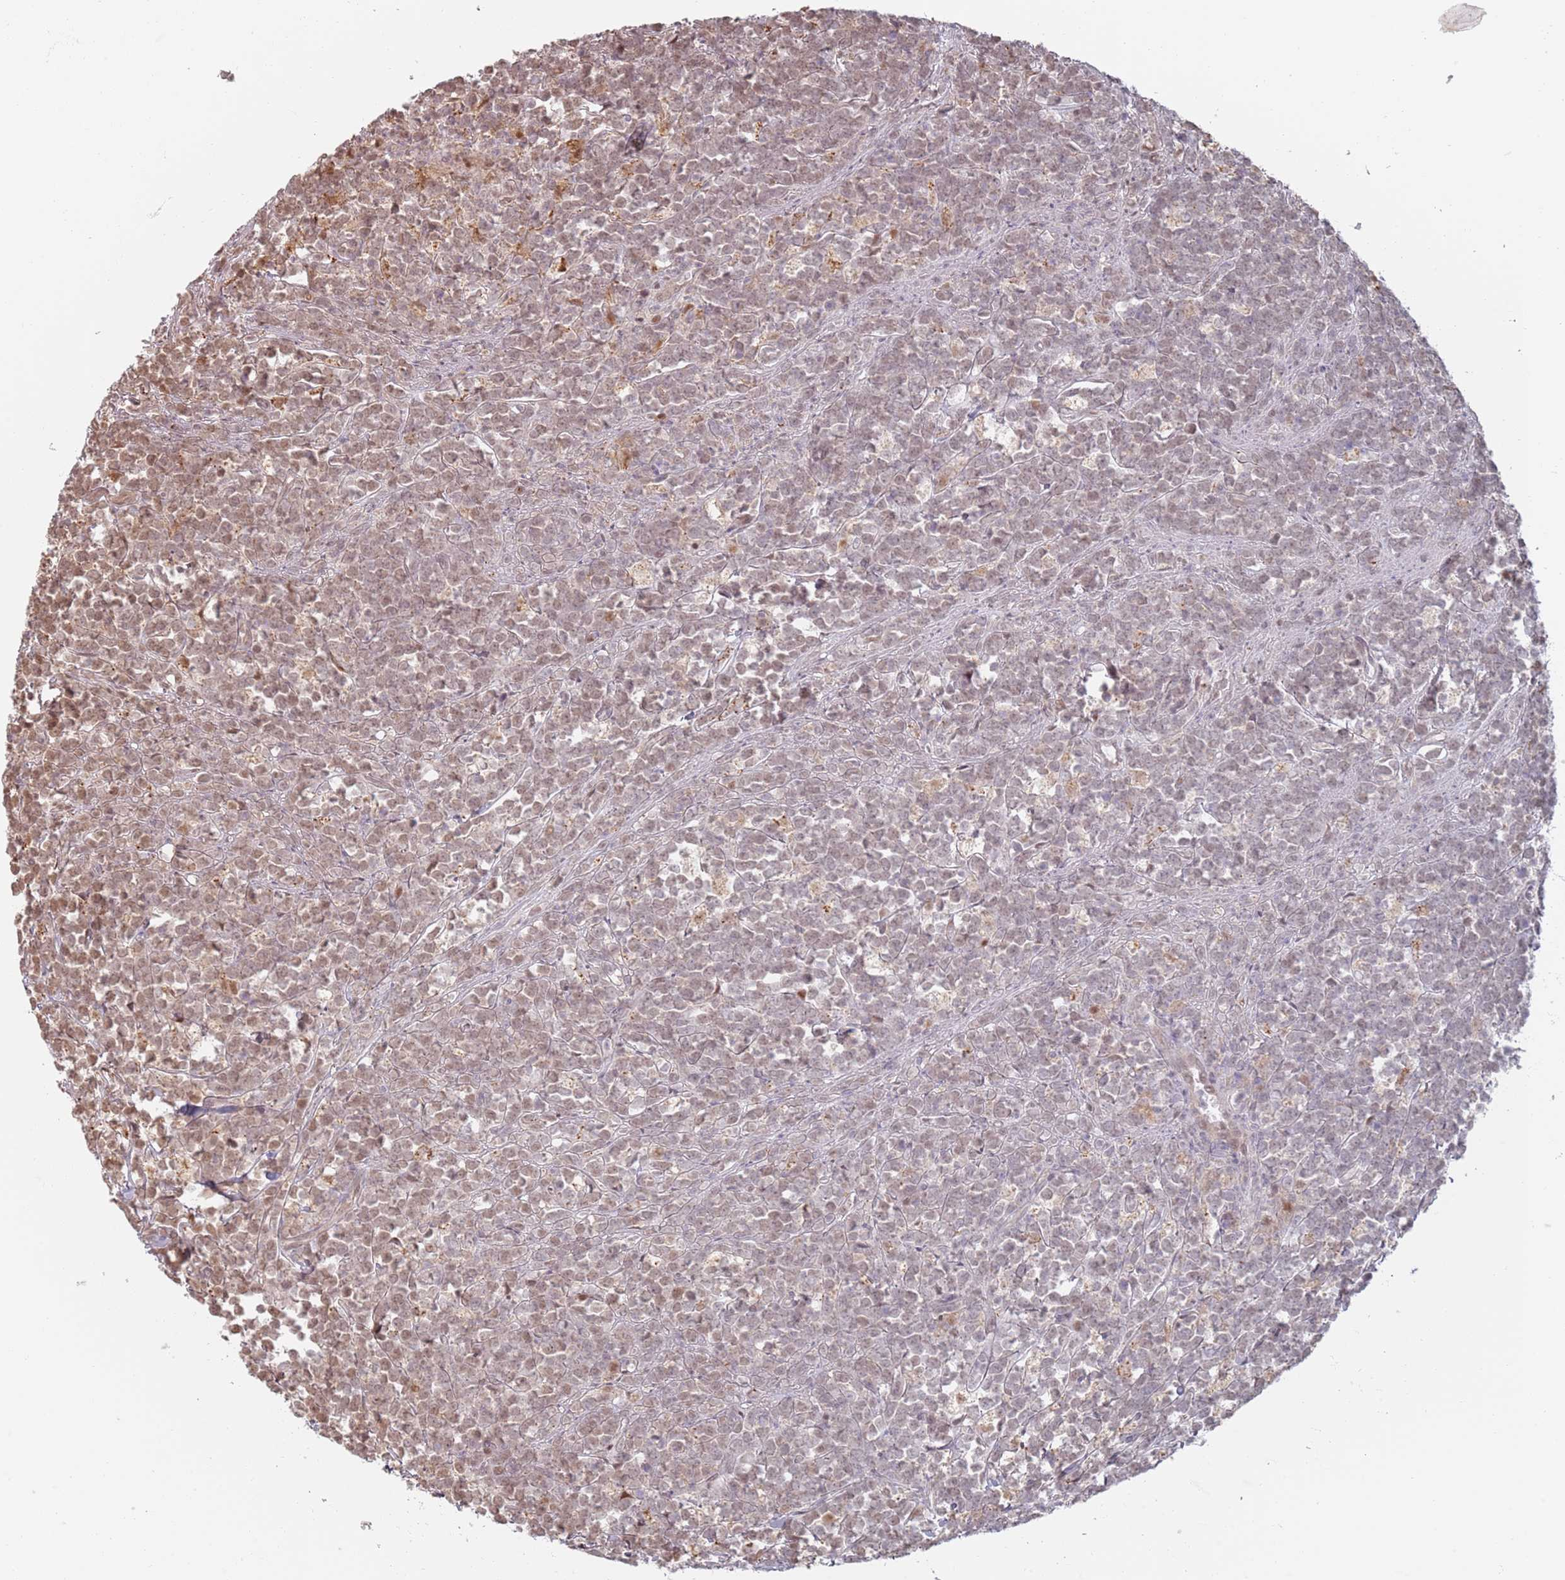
{"staining": {"intensity": "weak", "quantity": "25%-75%", "location": "nuclear"}, "tissue": "lymphoma", "cell_type": "Tumor cells", "image_type": "cancer", "snomed": [{"axis": "morphology", "description": "Malignant lymphoma, non-Hodgkin's type, High grade"}, {"axis": "topography", "description": "Small intestine"}, {"axis": "topography", "description": "Colon"}], "caption": "Lymphoma was stained to show a protein in brown. There is low levels of weak nuclear positivity in approximately 25%-75% of tumor cells.", "gene": "PLSCR5", "patient": {"sex": "male", "age": 8}}